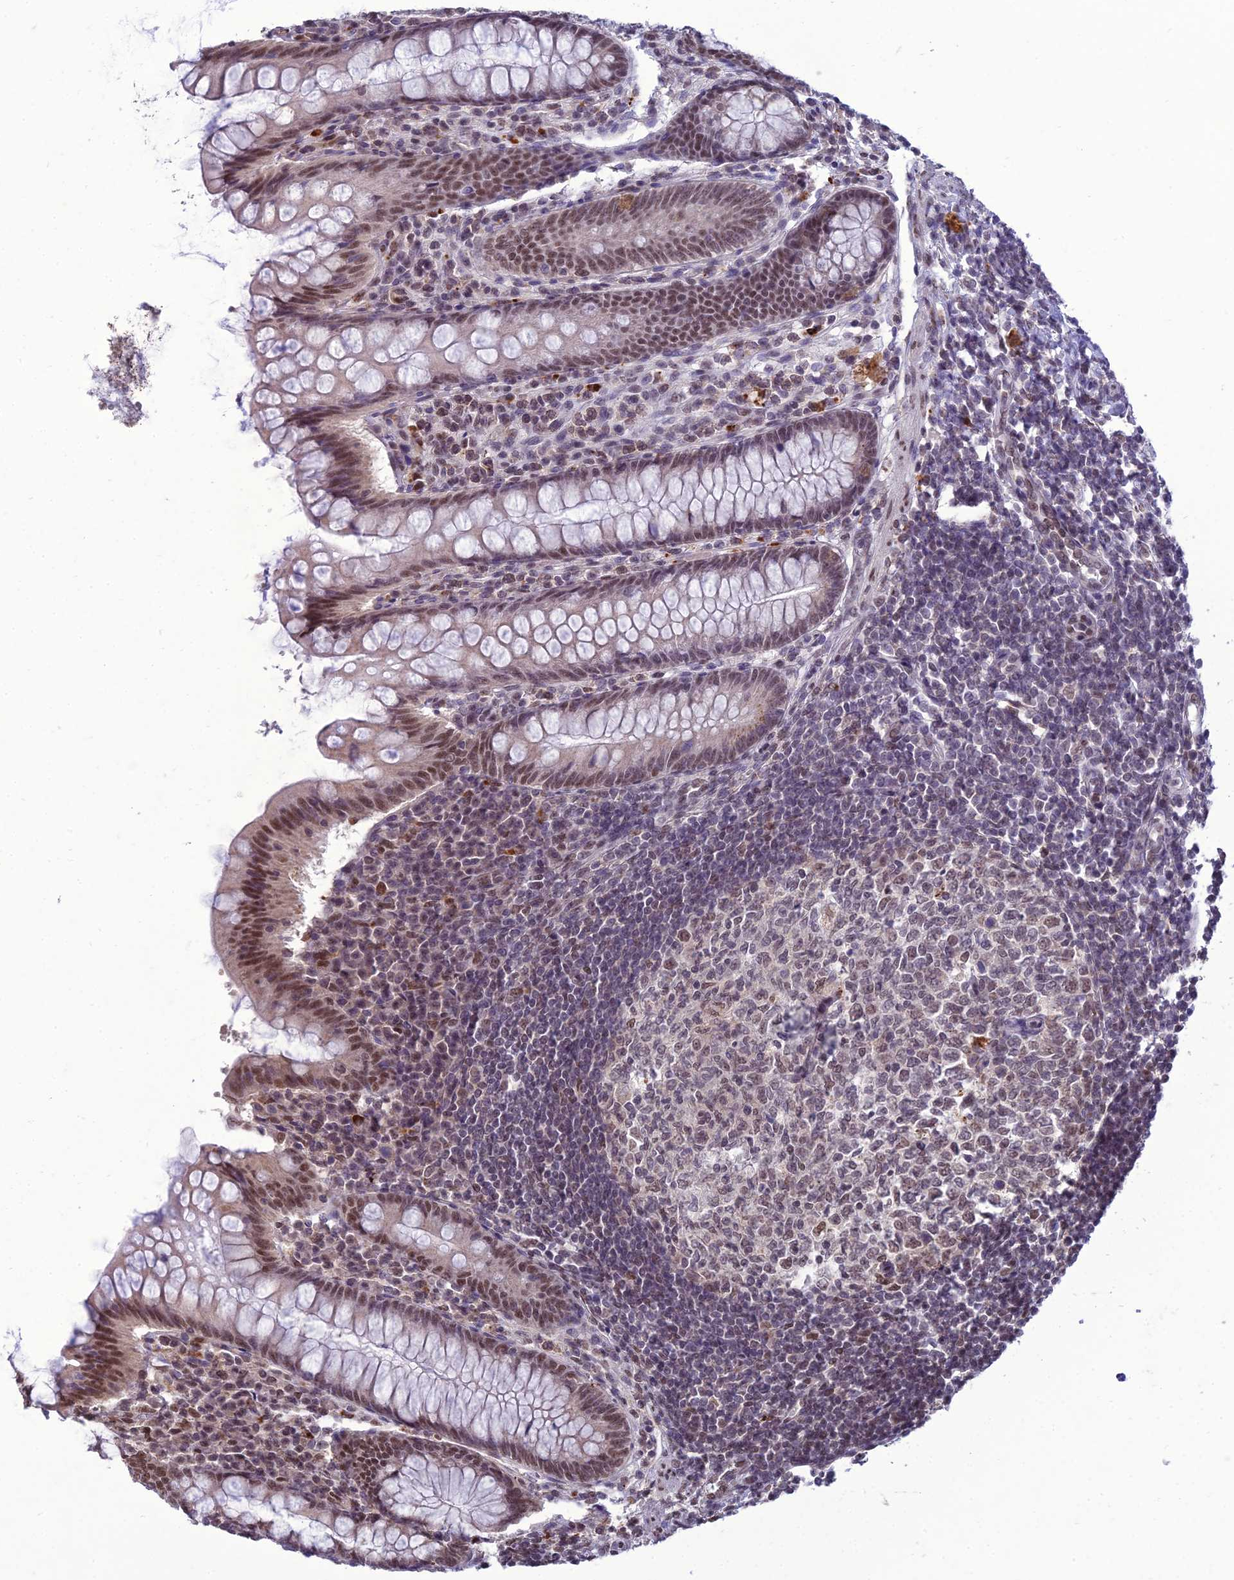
{"staining": {"intensity": "moderate", "quantity": "25%-75%", "location": "nuclear"}, "tissue": "appendix", "cell_type": "Glandular cells", "image_type": "normal", "snomed": [{"axis": "morphology", "description": "Normal tissue, NOS"}, {"axis": "topography", "description": "Appendix"}], "caption": "A medium amount of moderate nuclear staining is present in about 25%-75% of glandular cells in unremarkable appendix. The staining was performed using DAB (3,3'-diaminobenzidine), with brown indicating positive protein expression. Nuclei are stained blue with hematoxylin.", "gene": "RANBP3", "patient": {"sex": "female", "age": 33}}